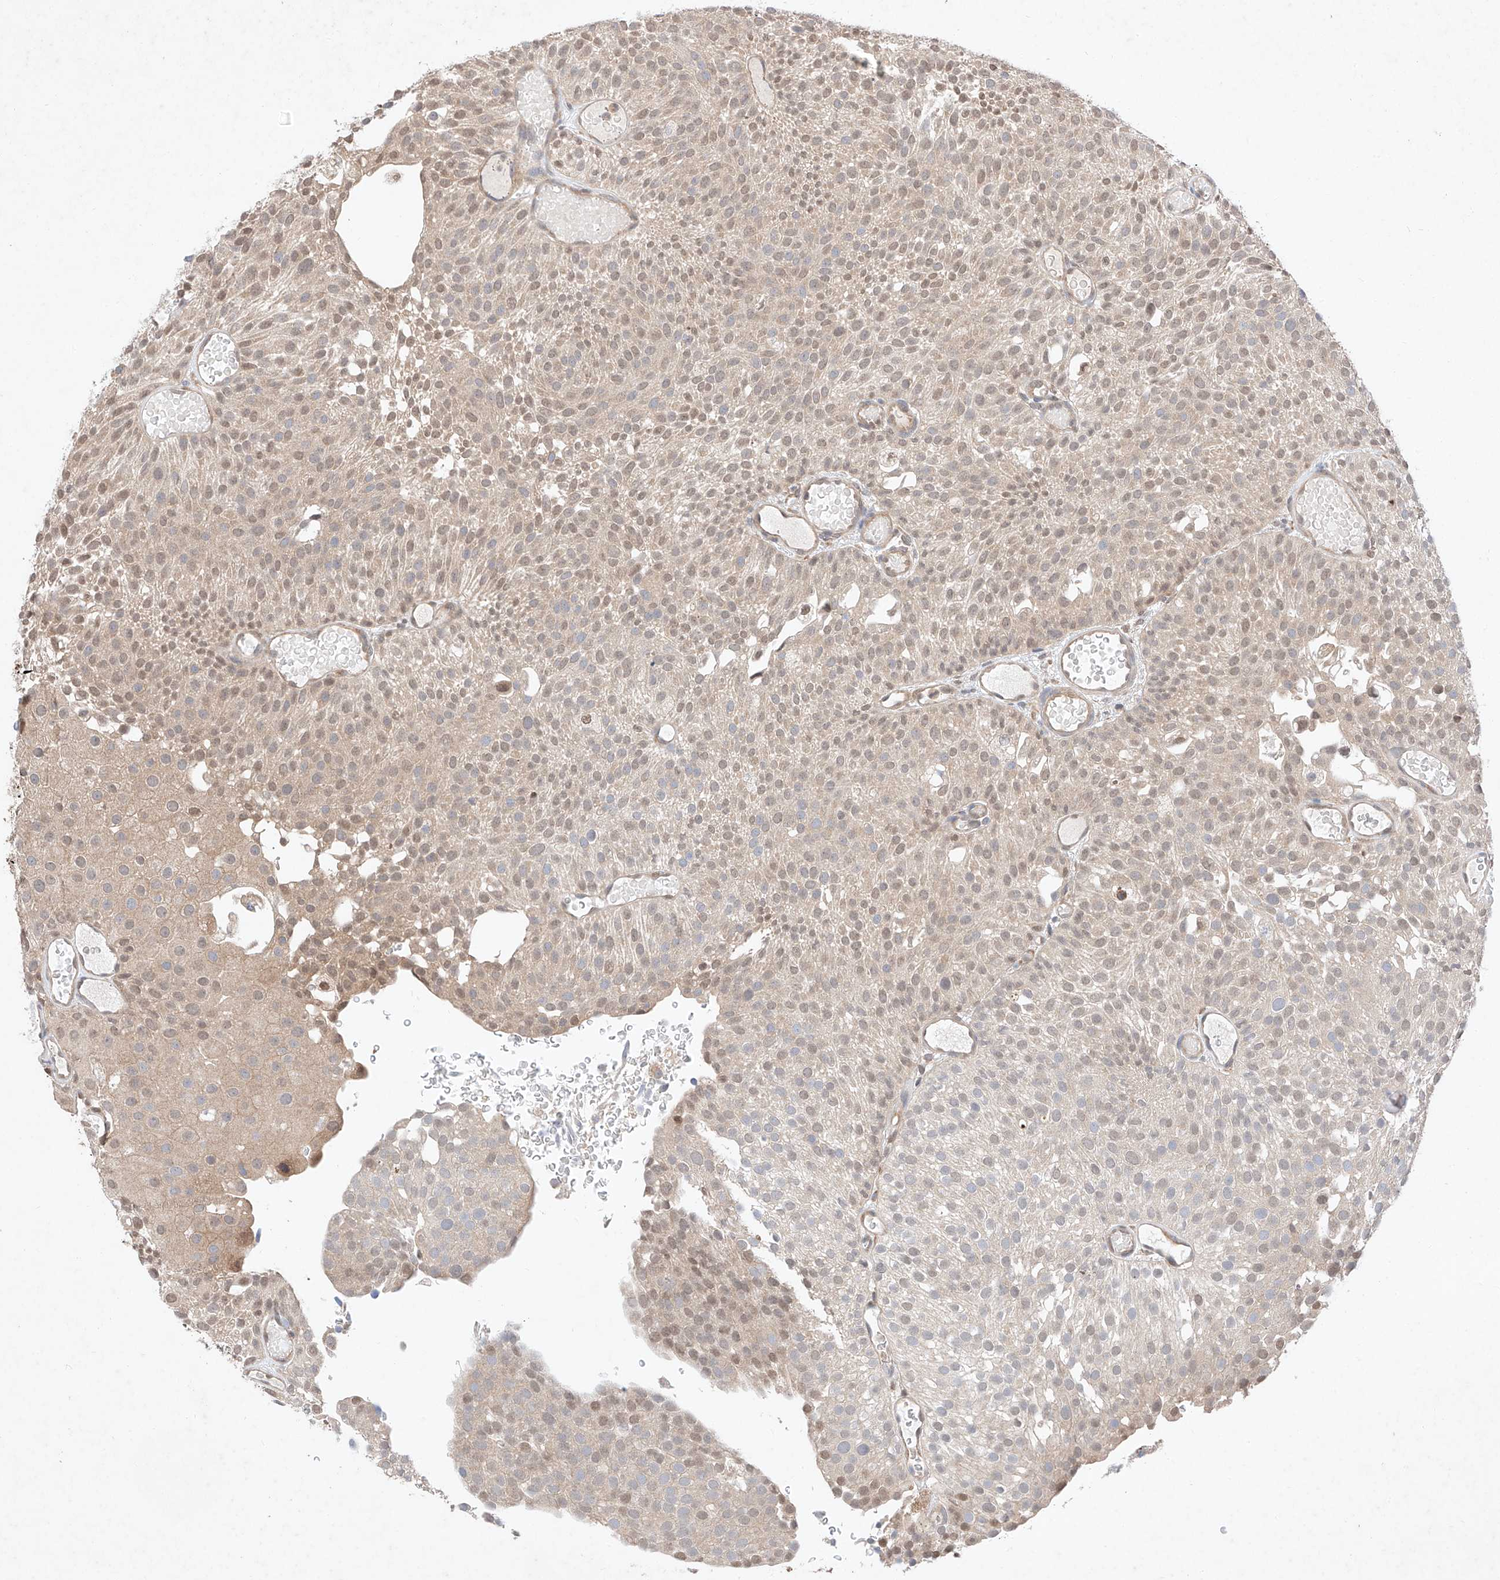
{"staining": {"intensity": "weak", "quantity": ">75%", "location": "cytoplasmic/membranous,nuclear"}, "tissue": "urothelial cancer", "cell_type": "Tumor cells", "image_type": "cancer", "snomed": [{"axis": "morphology", "description": "Urothelial carcinoma, Low grade"}, {"axis": "topography", "description": "Urinary bladder"}], "caption": "Protein staining exhibits weak cytoplasmic/membranous and nuclear staining in about >75% of tumor cells in urothelial cancer.", "gene": "ZSCAN4", "patient": {"sex": "male", "age": 78}}